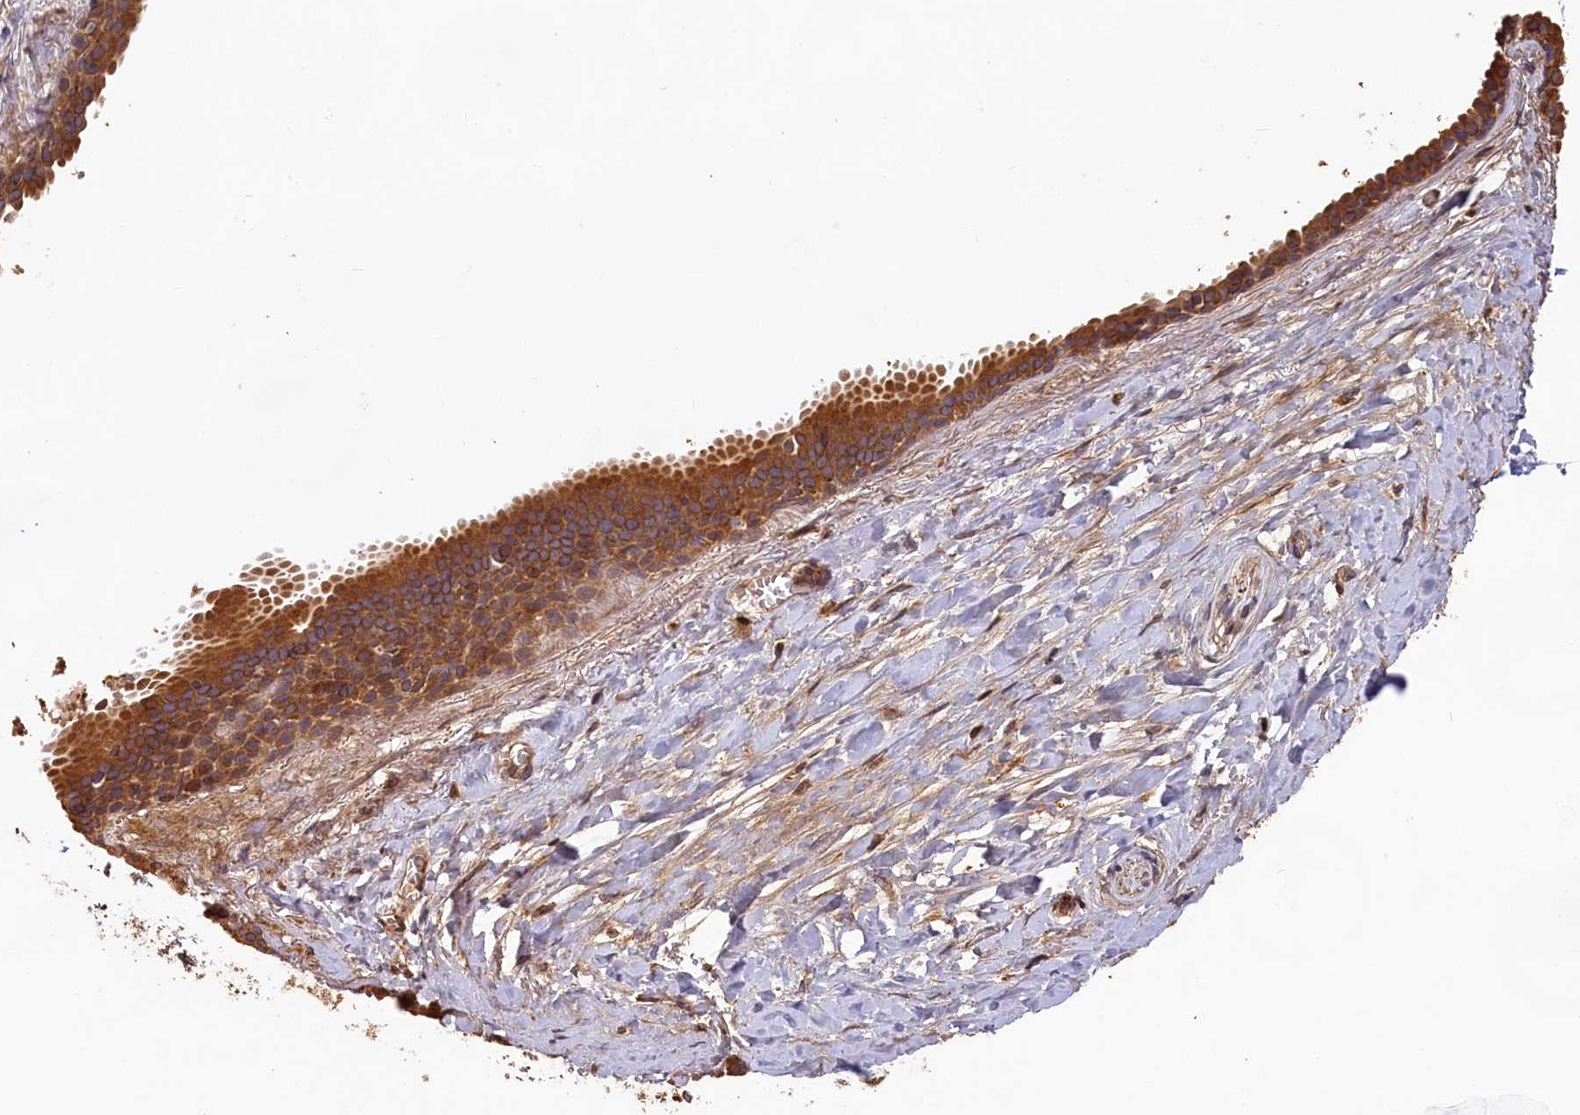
{"staining": {"intensity": "moderate", "quantity": "25%-75%", "location": "cytoplasmic/membranous"}, "tissue": "adipose tissue", "cell_type": "Adipocytes", "image_type": "normal", "snomed": [{"axis": "morphology", "description": "Normal tissue, NOS"}, {"axis": "topography", "description": "Salivary gland"}, {"axis": "topography", "description": "Peripheral nerve tissue"}], "caption": "Immunohistochemistry (IHC) micrograph of benign adipose tissue stained for a protein (brown), which reveals medium levels of moderate cytoplasmic/membranous positivity in about 25%-75% of adipocytes.", "gene": "HMOX2", "patient": {"sex": "male", "age": 62}}